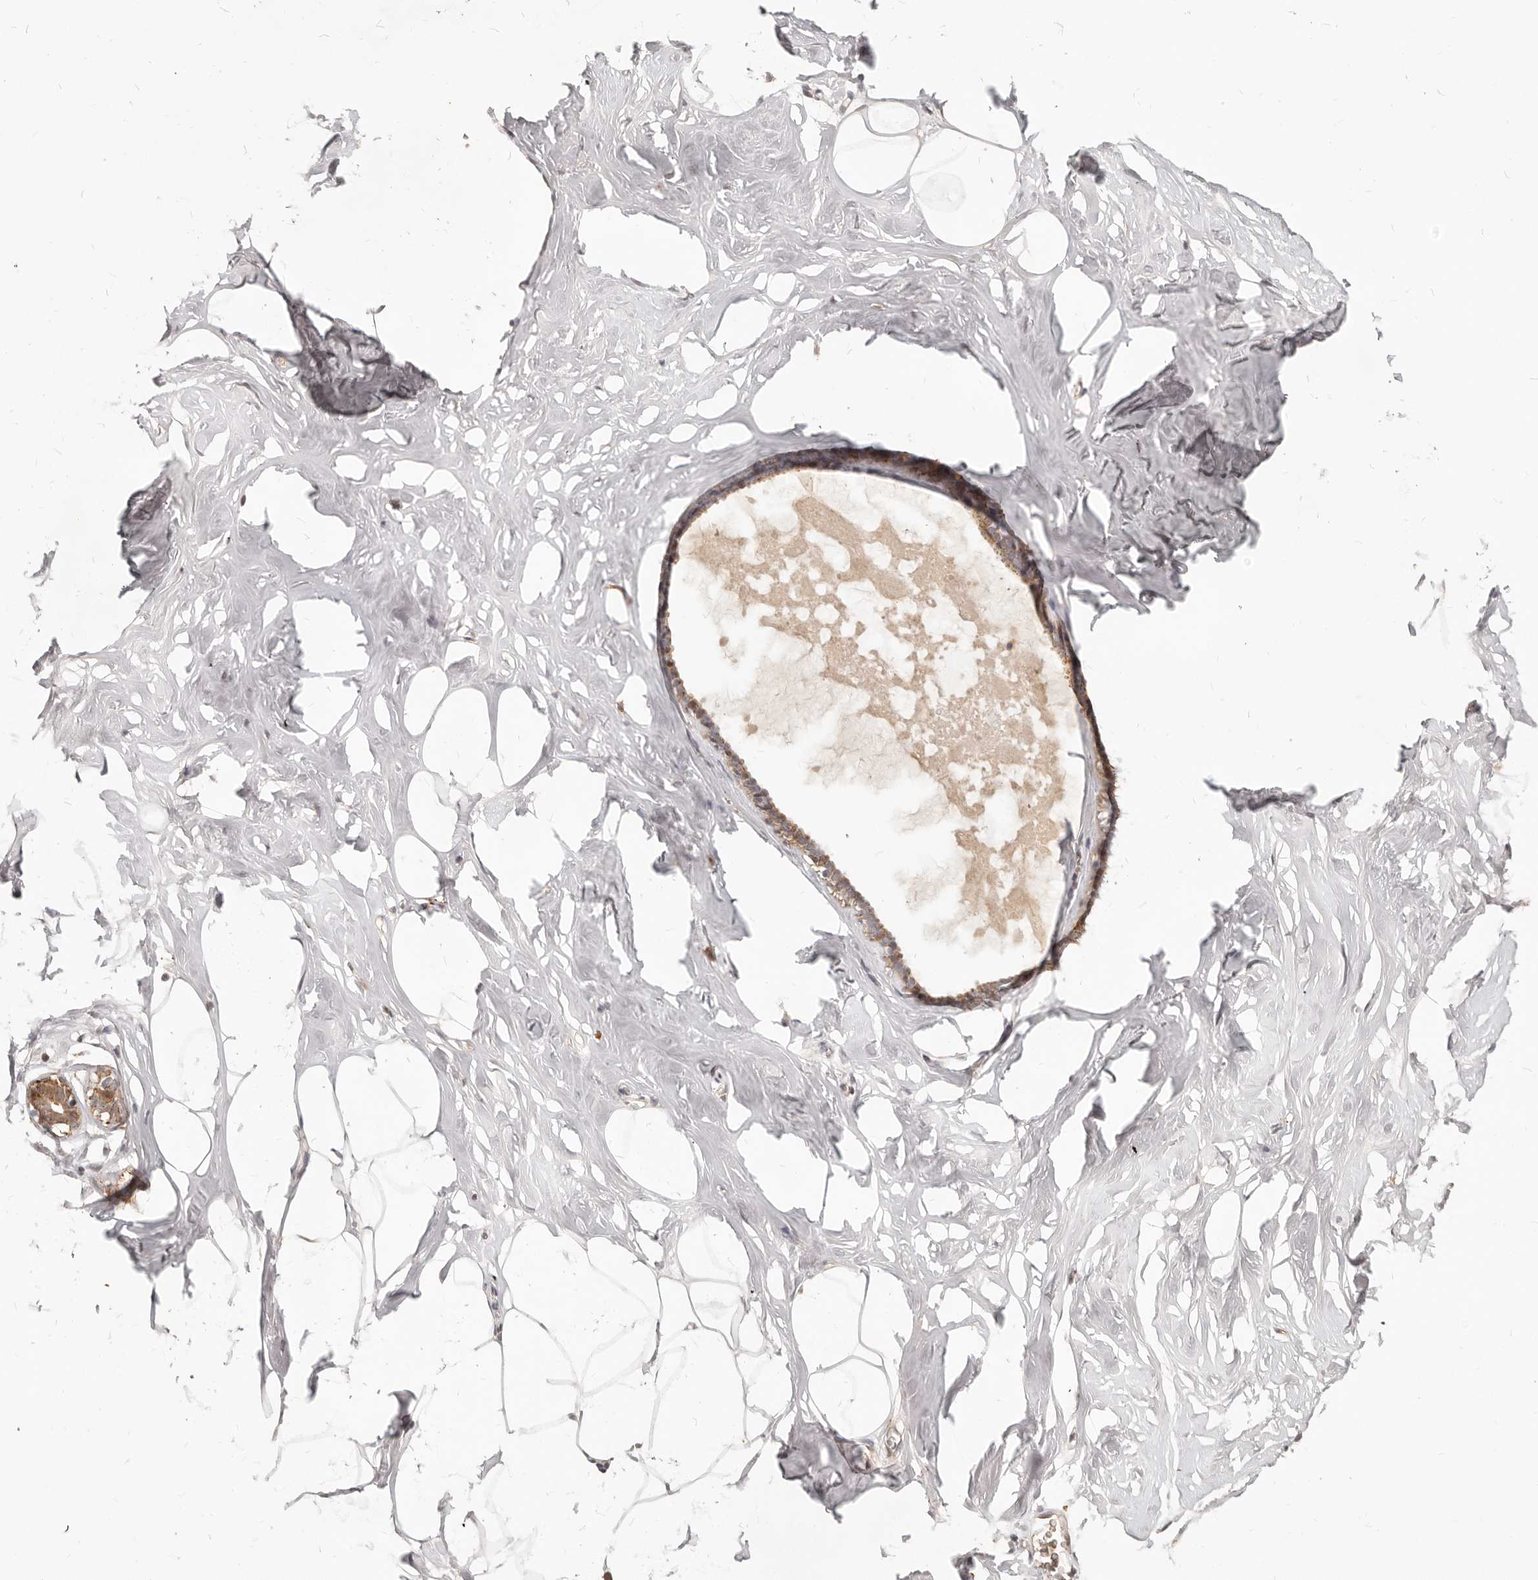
{"staining": {"intensity": "negative", "quantity": "none", "location": "none"}, "tissue": "adipose tissue", "cell_type": "Adipocytes", "image_type": "normal", "snomed": [{"axis": "morphology", "description": "Normal tissue, NOS"}, {"axis": "morphology", "description": "Fibrosis, NOS"}, {"axis": "topography", "description": "Breast"}, {"axis": "topography", "description": "Adipose tissue"}], "caption": "Immunohistochemical staining of unremarkable human adipose tissue shows no significant expression in adipocytes.", "gene": "ZRANB1", "patient": {"sex": "female", "age": 39}}